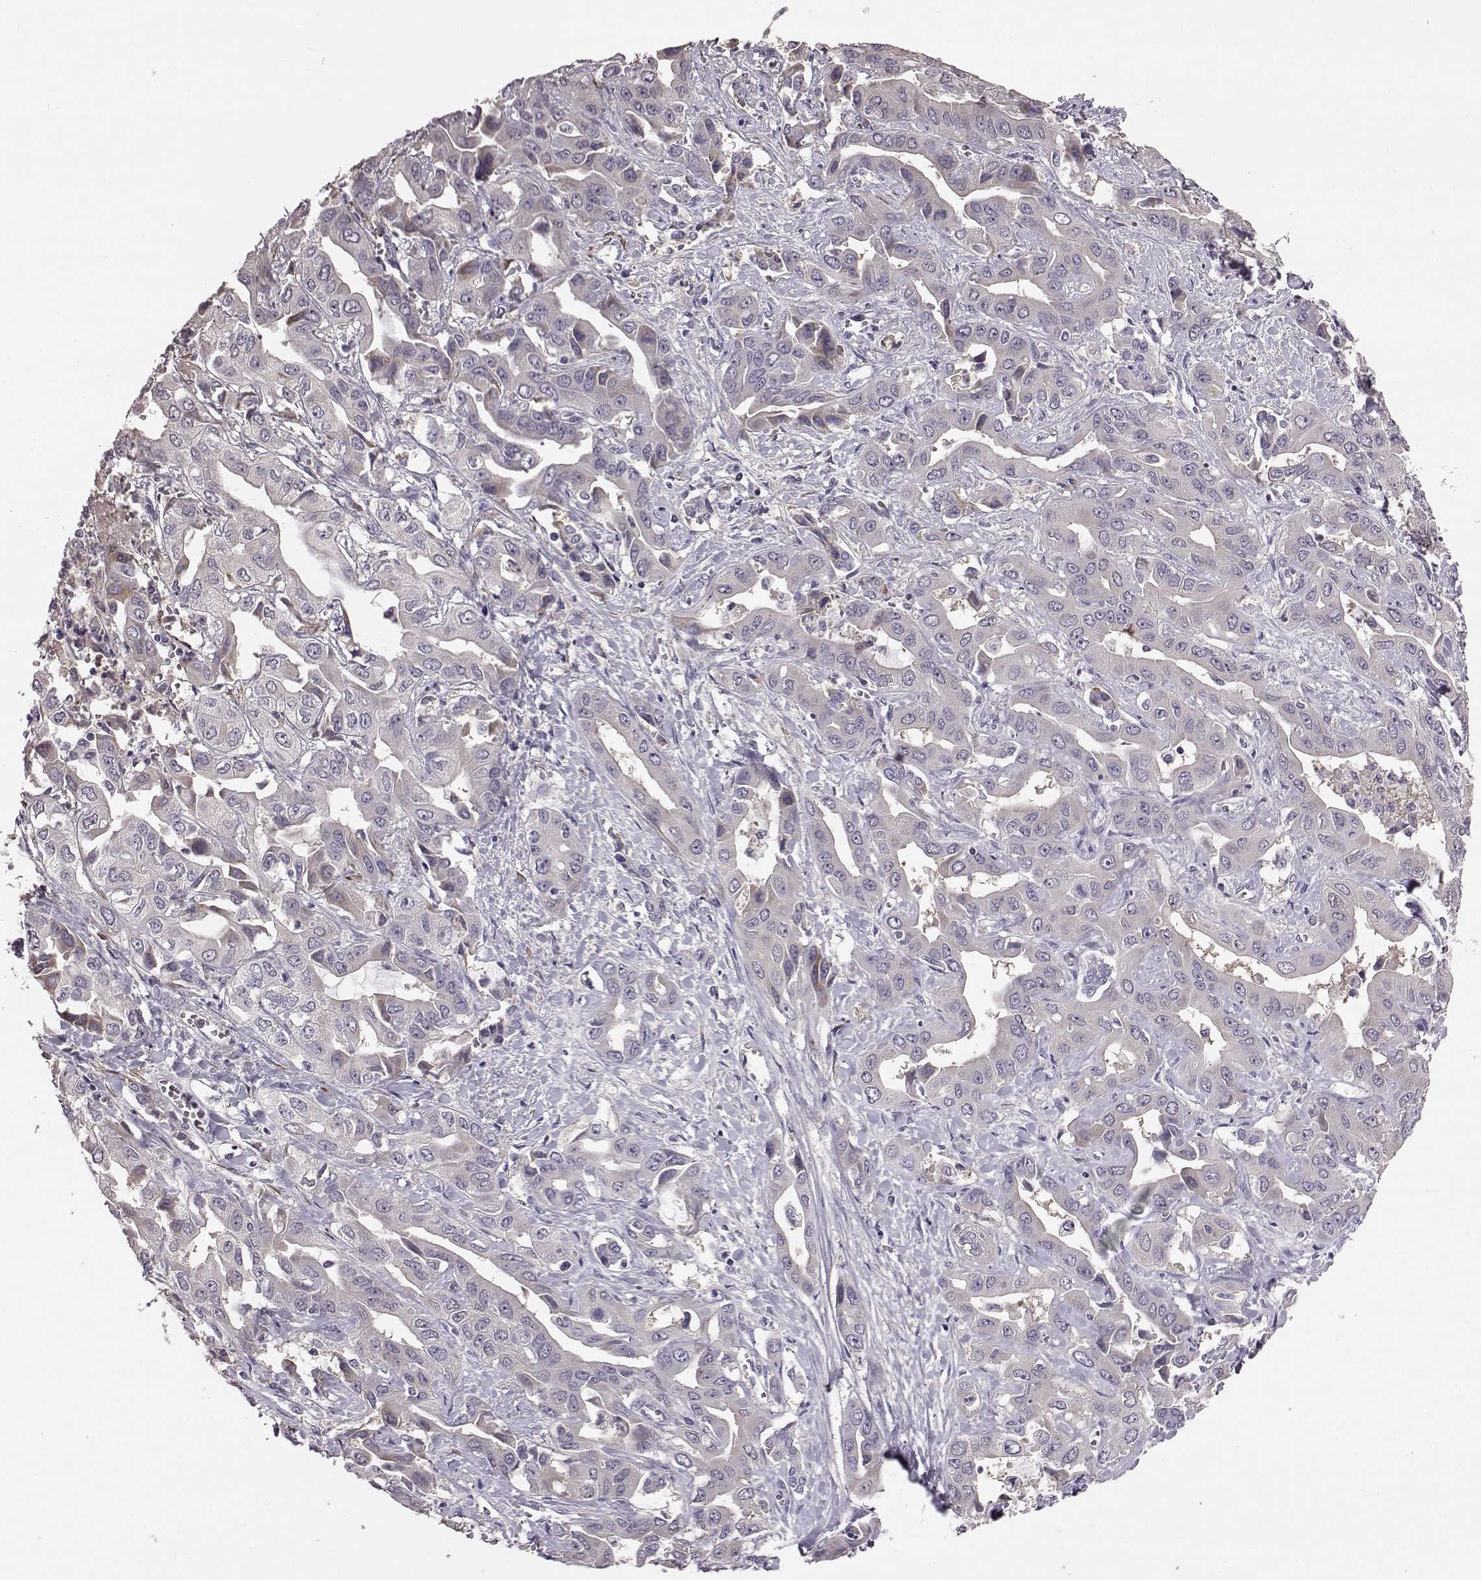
{"staining": {"intensity": "negative", "quantity": "none", "location": "none"}, "tissue": "liver cancer", "cell_type": "Tumor cells", "image_type": "cancer", "snomed": [{"axis": "morphology", "description": "Cholangiocarcinoma"}, {"axis": "topography", "description": "Liver"}], "caption": "Protein analysis of liver cancer (cholangiocarcinoma) demonstrates no significant expression in tumor cells.", "gene": "ADGRG2", "patient": {"sex": "female", "age": 52}}